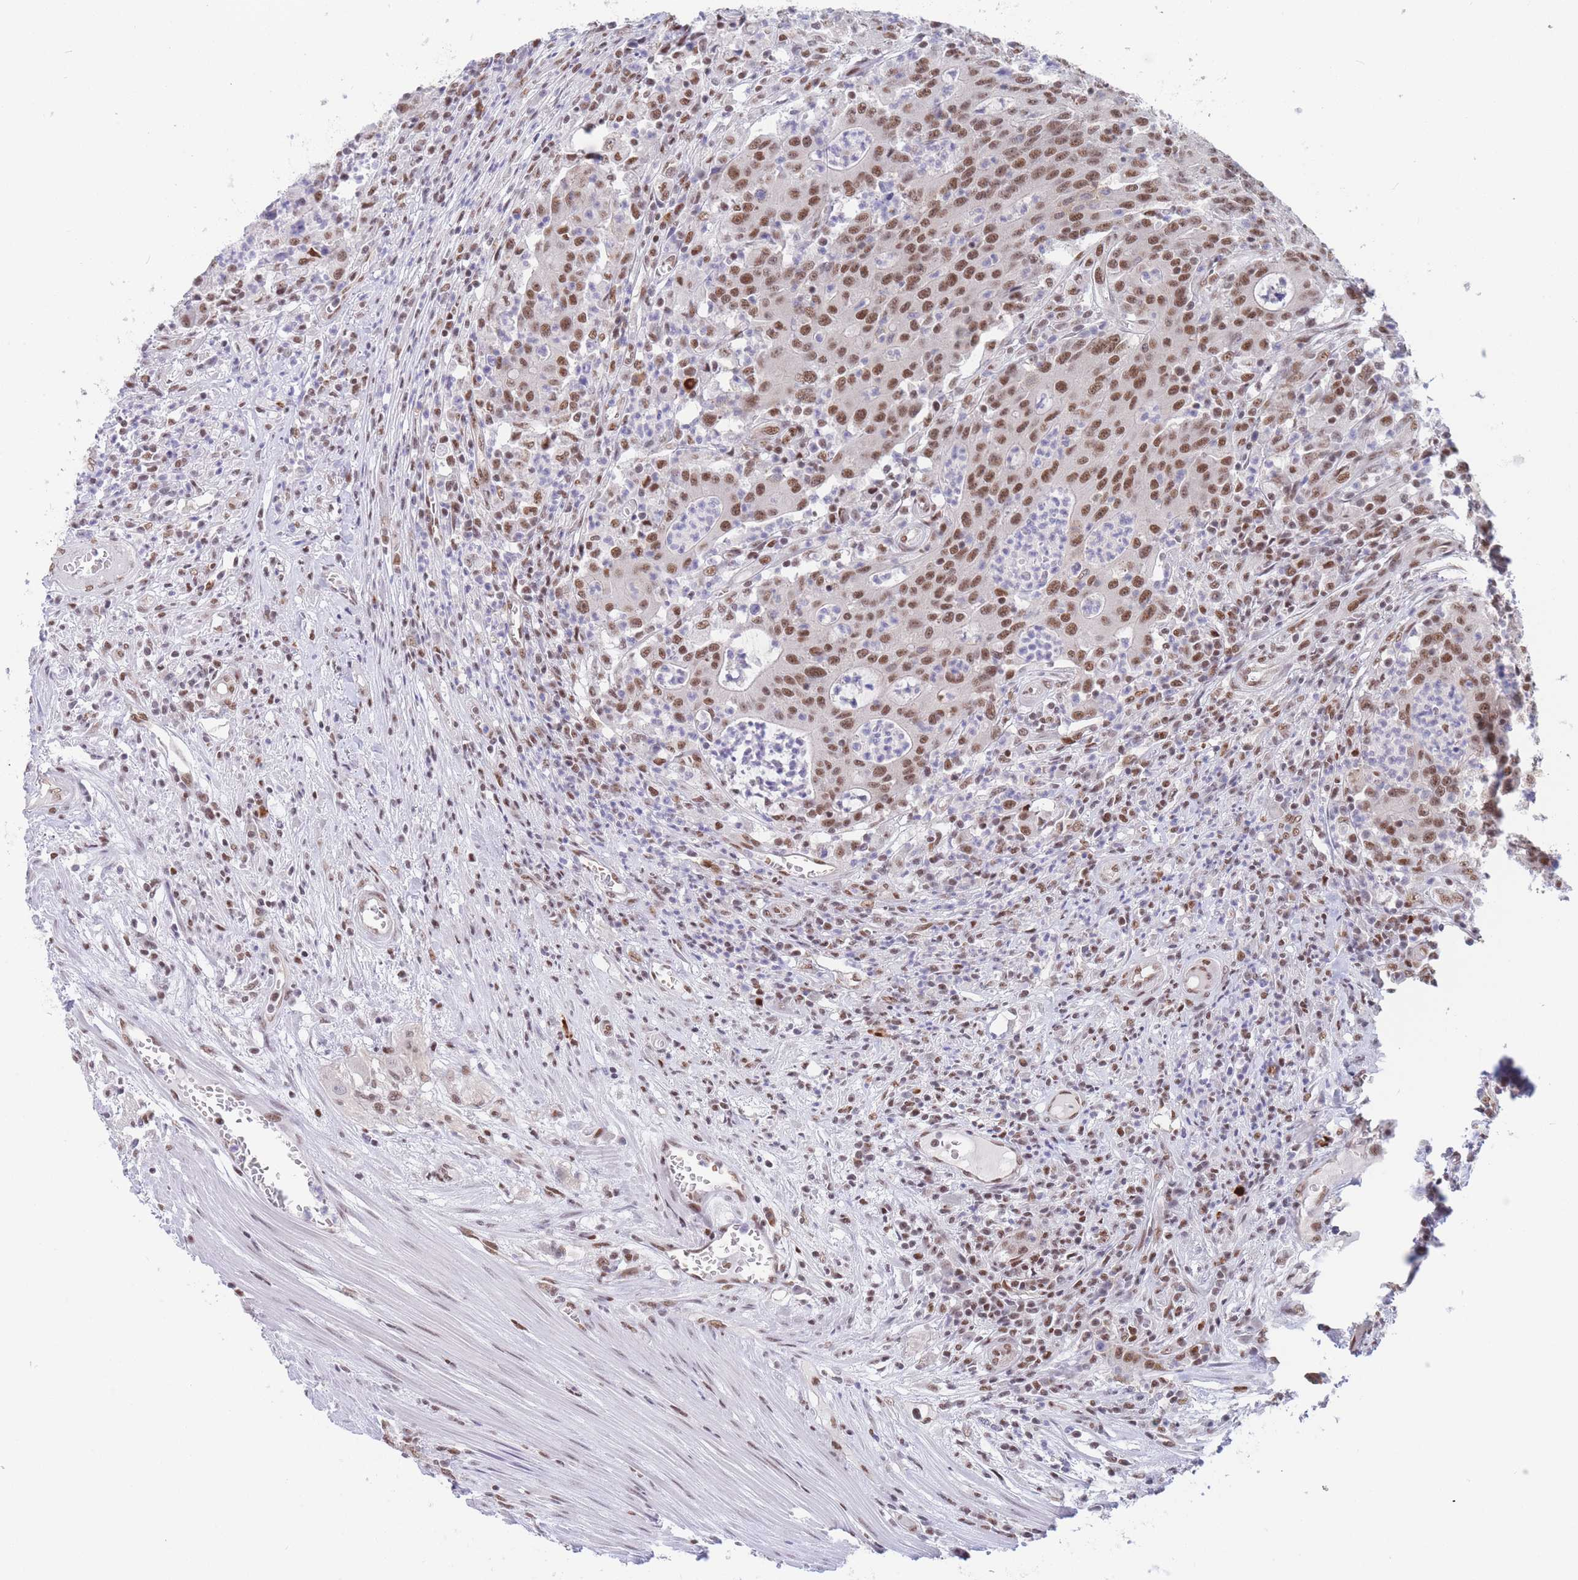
{"staining": {"intensity": "moderate", "quantity": ">75%", "location": "nuclear"}, "tissue": "colorectal cancer", "cell_type": "Tumor cells", "image_type": "cancer", "snomed": [{"axis": "morphology", "description": "Adenocarcinoma, NOS"}, {"axis": "topography", "description": "Colon"}], "caption": "Immunohistochemistry (IHC) of colorectal cancer shows medium levels of moderate nuclear positivity in about >75% of tumor cells.", "gene": "SMAD9", "patient": {"sex": "male", "age": 83}}